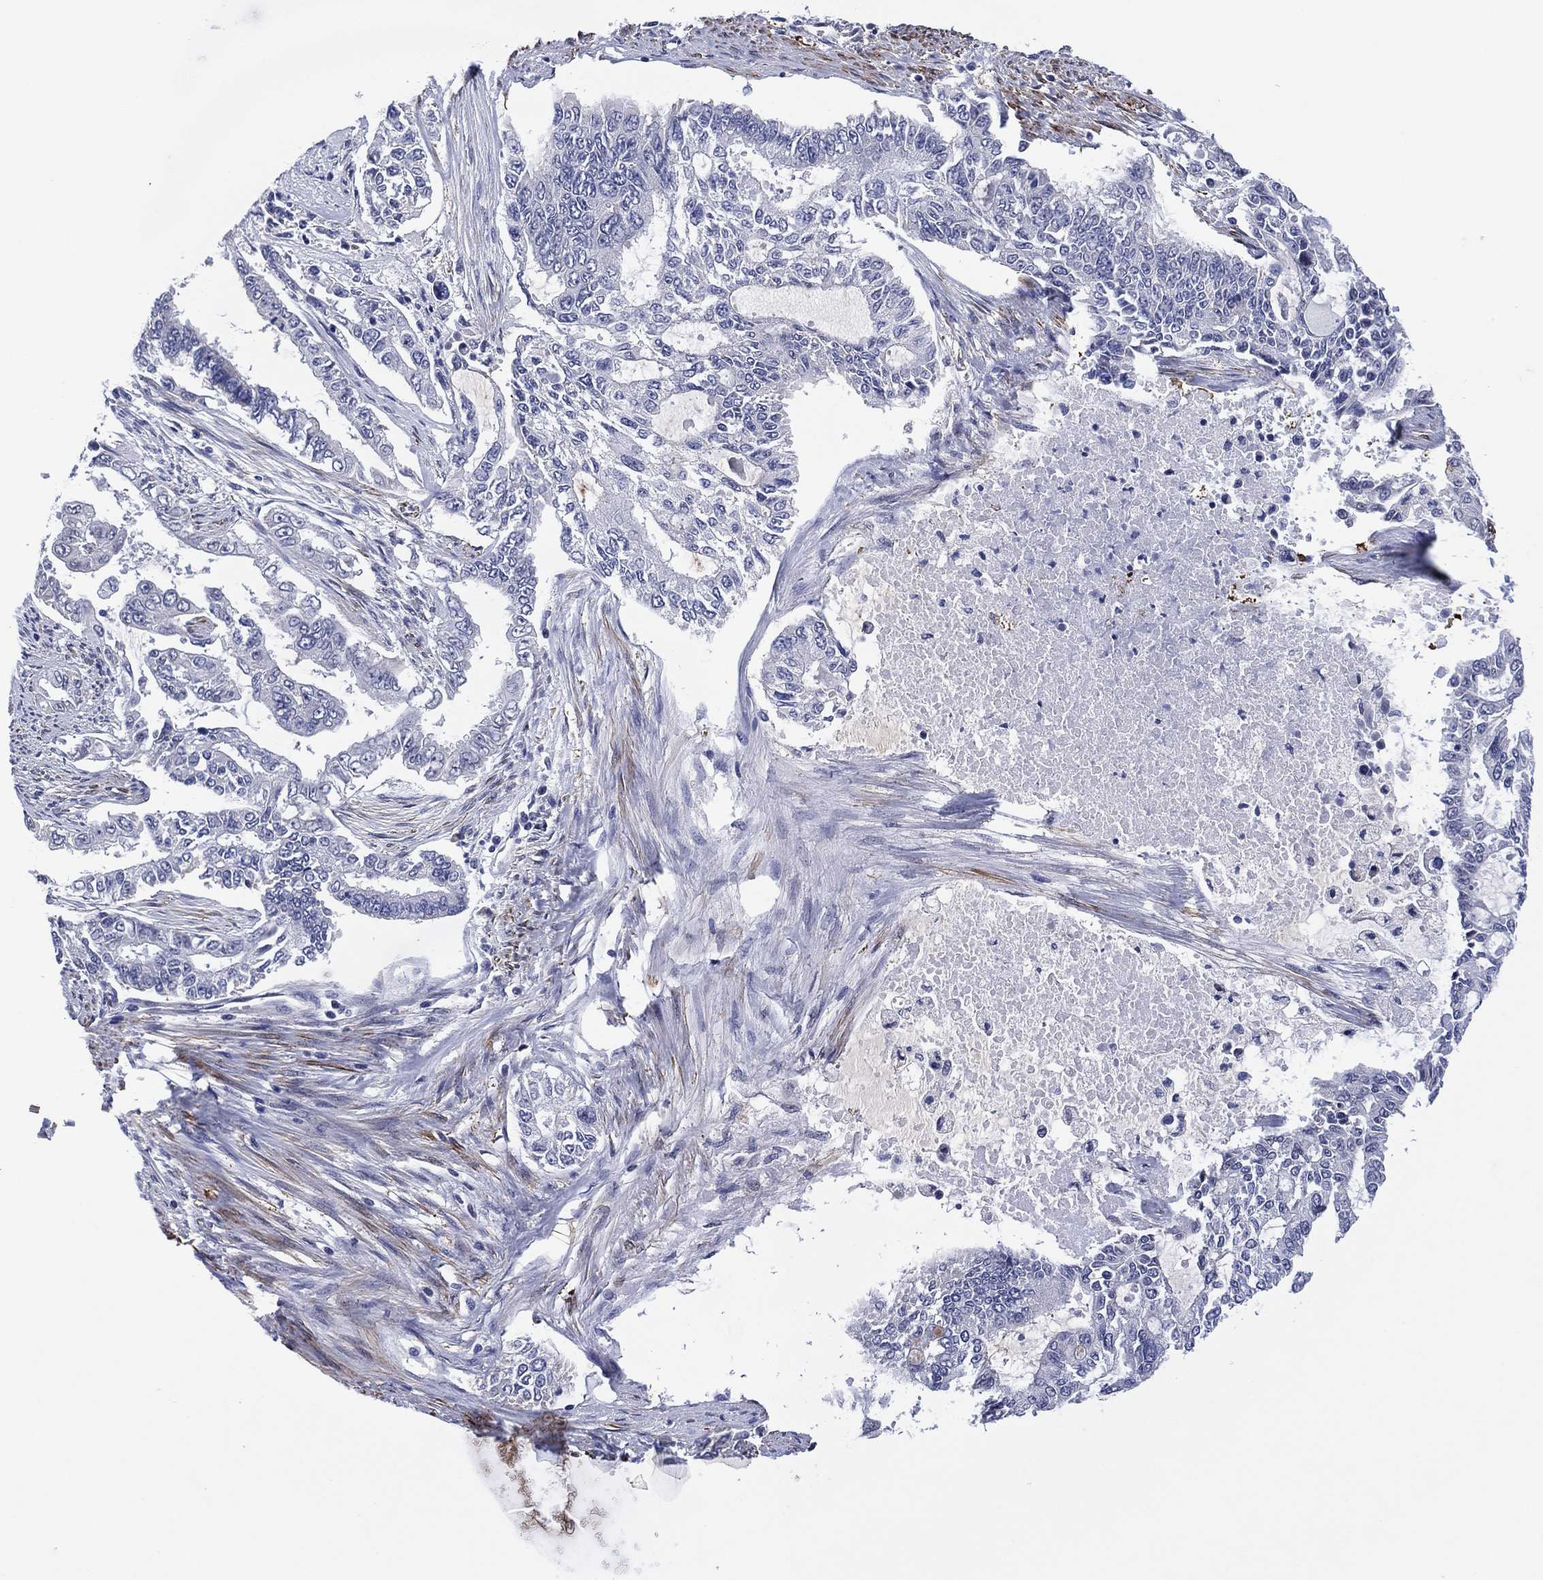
{"staining": {"intensity": "negative", "quantity": "none", "location": "none"}, "tissue": "endometrial cancer", "cell_type": "Tumor cells", "image_type": "cancer", "snomed": [{"axis": "morphology", "description": "Adenocarcinoma, NOS"}, {"axis": "topography", "description": "Uterus"}], "caption": "Protein analysis of adenocarcinoma (endometrial) exhibits no significant staining in tumor cells.", "gene": "CLIP3", "patient": {"sex": "female", "age": 59}}